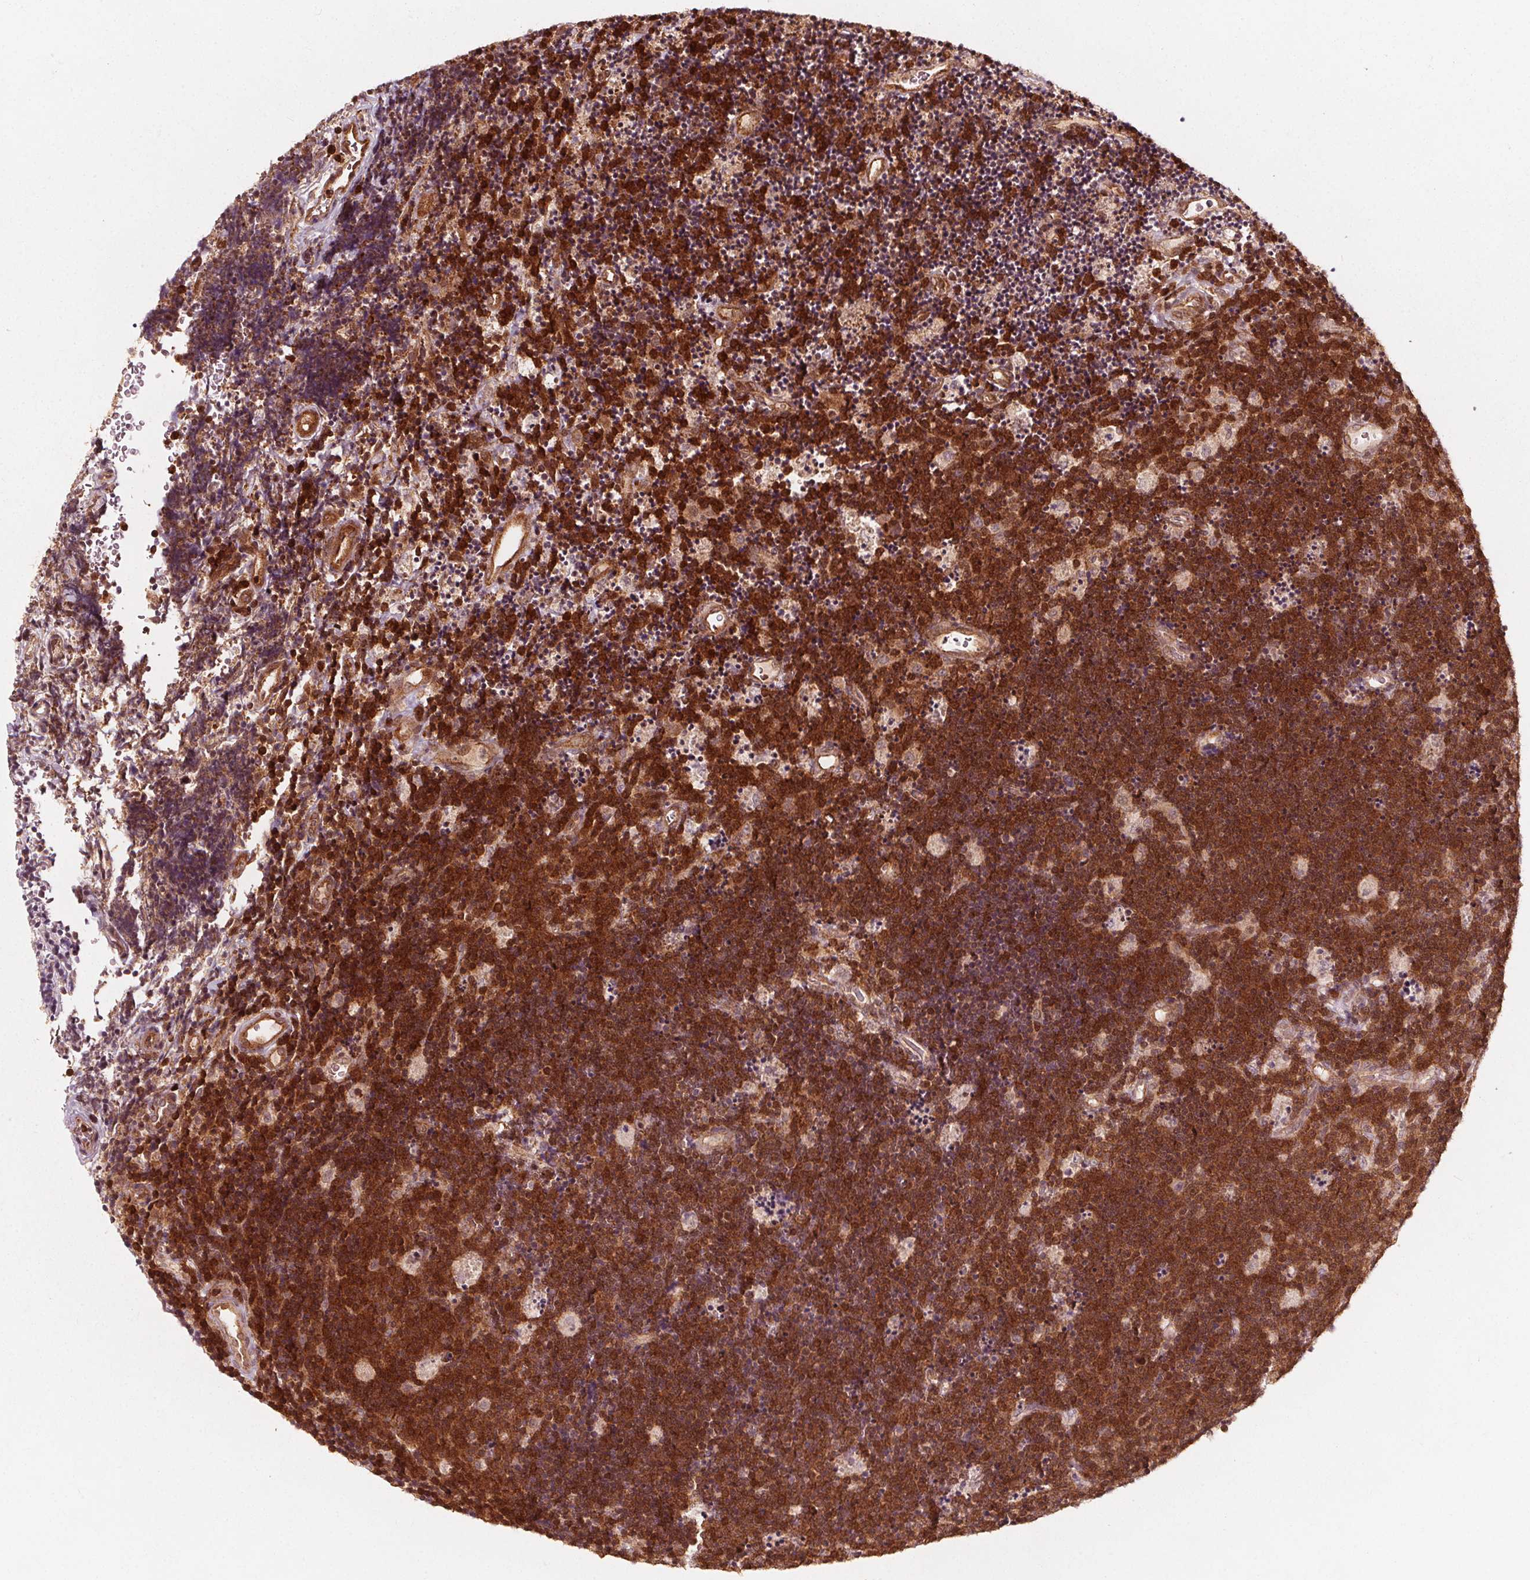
{"staining": {"intensity": "strong", "quantity": ">75%", "location": "cytoplasmic/membranous,nuclear"}, "tissue": "lymphoma", "cell_type": "Tumor cells", "image_type": "cancer", "snomed": [{"axis": "morphology", "description": "Malignant lymphoma, non-Hodgkin's type, Low grade"}, {"axis": "topography", "description": "Brain"}], "caption": "Immunohistochemical staining of lymphoma displays high levels of strong cytoplasmic/membranous and nuclear expression in about >75% of tumor cells.", "gene": "AIP", "patient": {"sex": "female", "age": 66}}